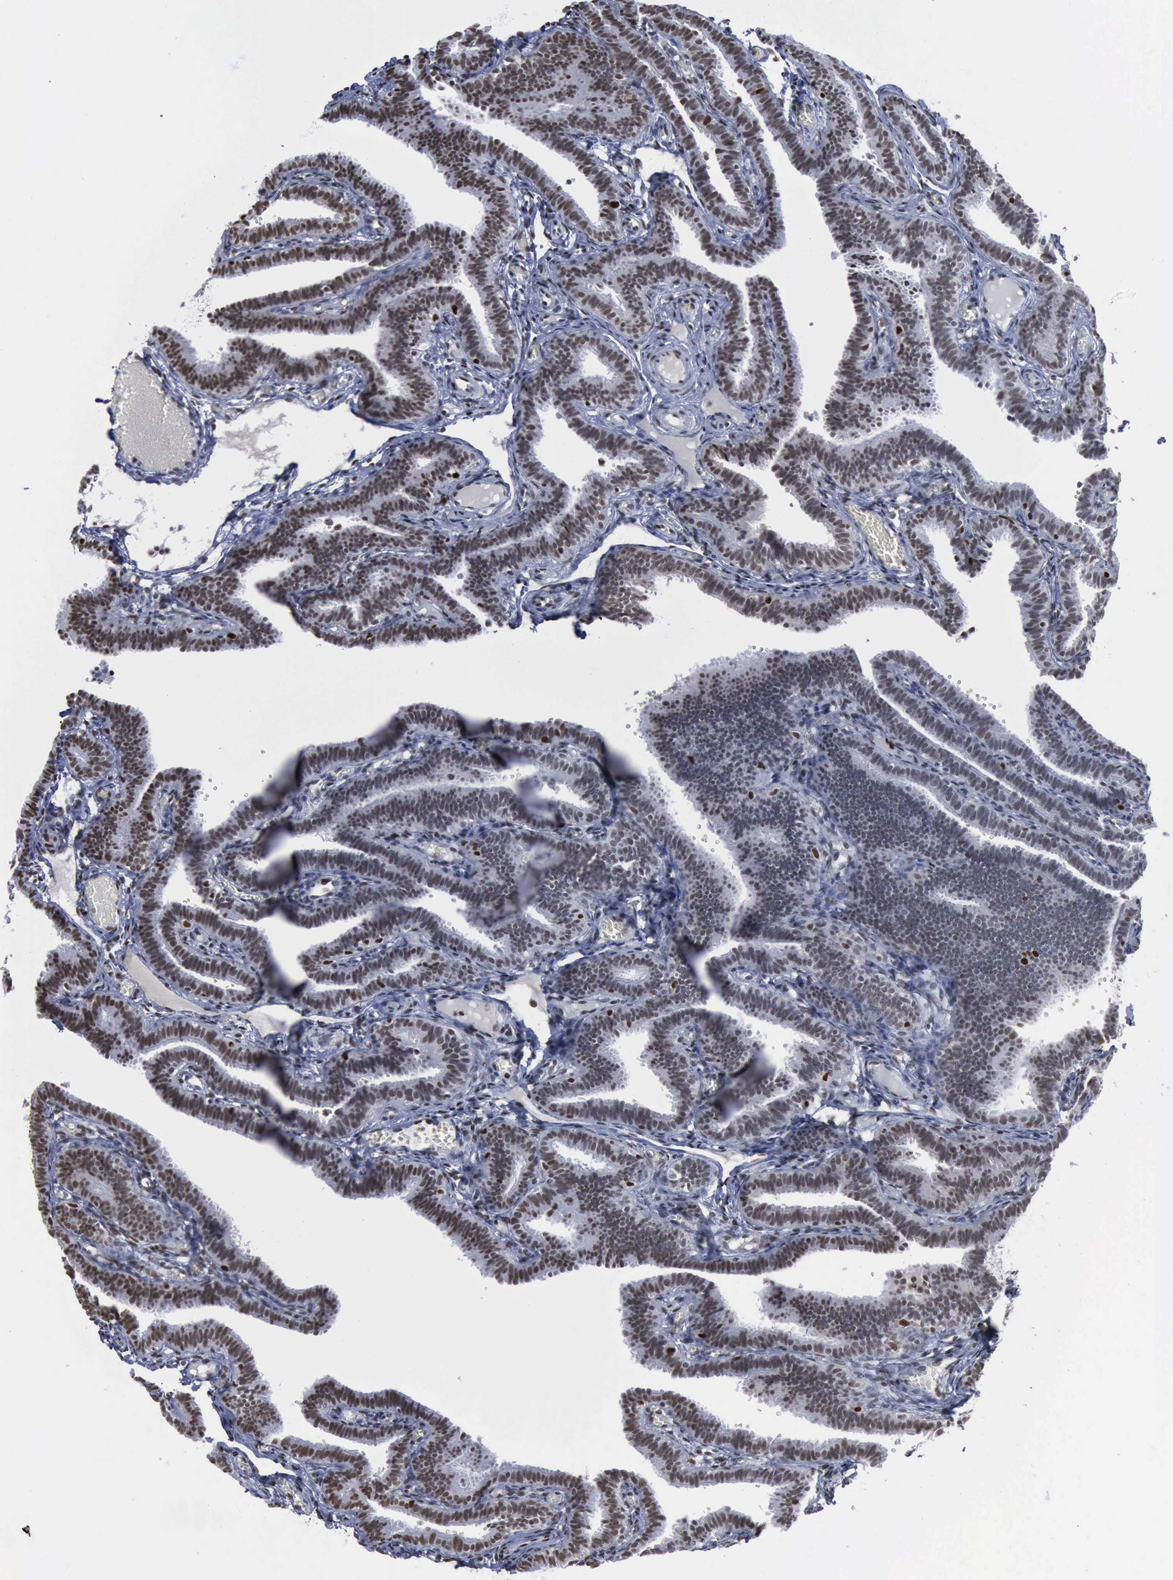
{"staining": {"intensity": "moderate", "quantity": ">75%", "location": "nuclear"}, "tissue": "fallopian tube", "cell_type": "Glandular cells", "image_type": "normal", "snomed": [{"axis": "morphology", "description": "Normal tissue, NOS"}, {"axis": "topography", "description": "Fallopian tube"}], "caption": "Fallopian tube stained with immunohistochemistry demonstrates moderate nuclear expression in about >75% of glandular cells. (Stains: DAB (3,3'-diaminobenzidine) in brown, nuclei in blue, Microscopy: brightfield microscopy at high magnification).", "gene": "PCNA", "patient": {"sex": "female", "age": 29}}